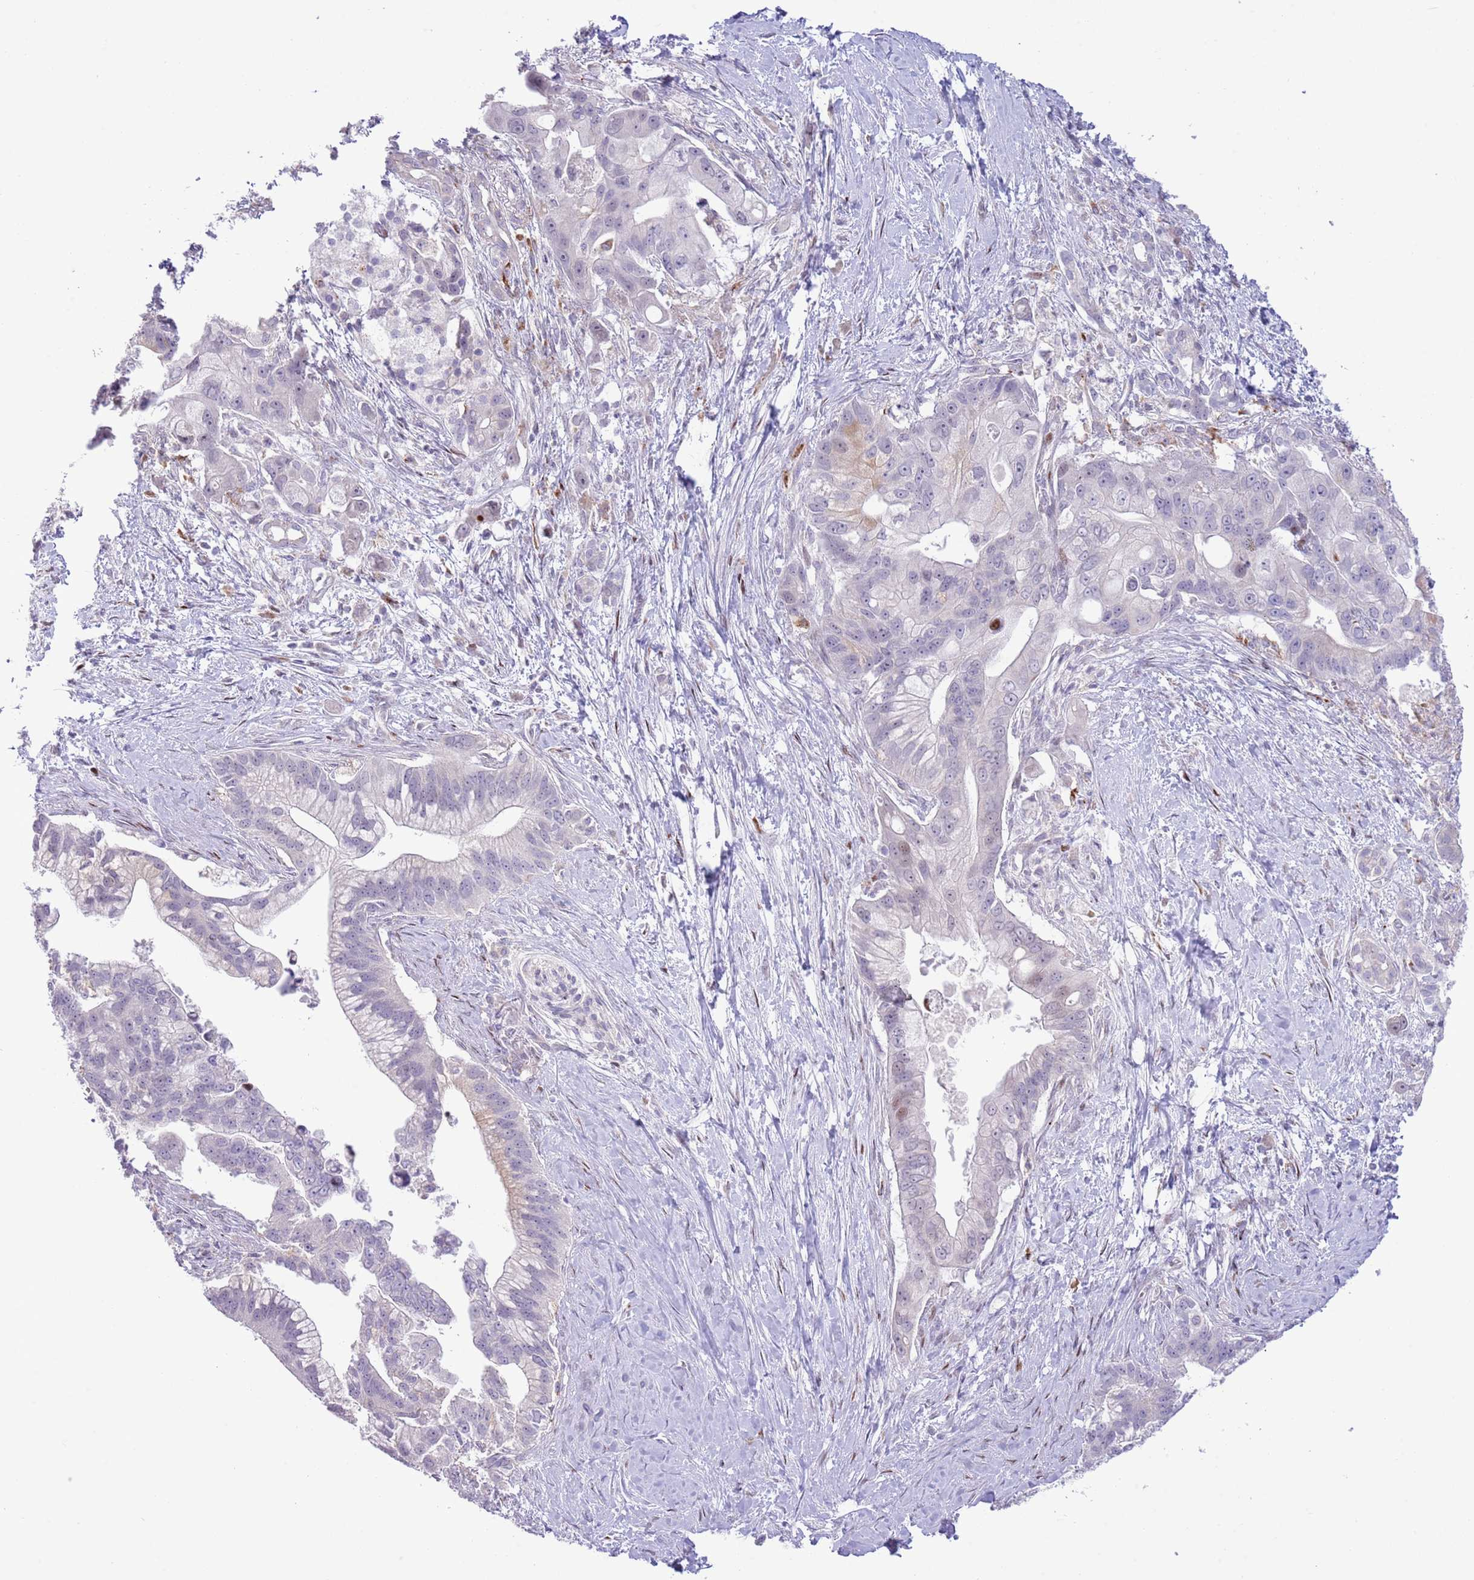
{"staining": {"intensity": "negative", "quantity": "none", "location": "none"}, "tissue": "pancreatic cancer", "cell_type": "Tumor cells", "image_type": "cancer", "snomed": [{"axis": "morphology", "description": "Adenocarcinoma, NOS"}, {"axis": "topography", "description": "Pancreas"}], "caption": "This is a photomicrograph of immunohistochemistry staining of pancreatic cancer (adenocarcinoma), which shows no positivity in tumor cells. (DAB (3,3'-diaminobenzidine) IHC, high magnification).", "gene": "ANO8", "patient": {"sex": "male", "age": 68}}